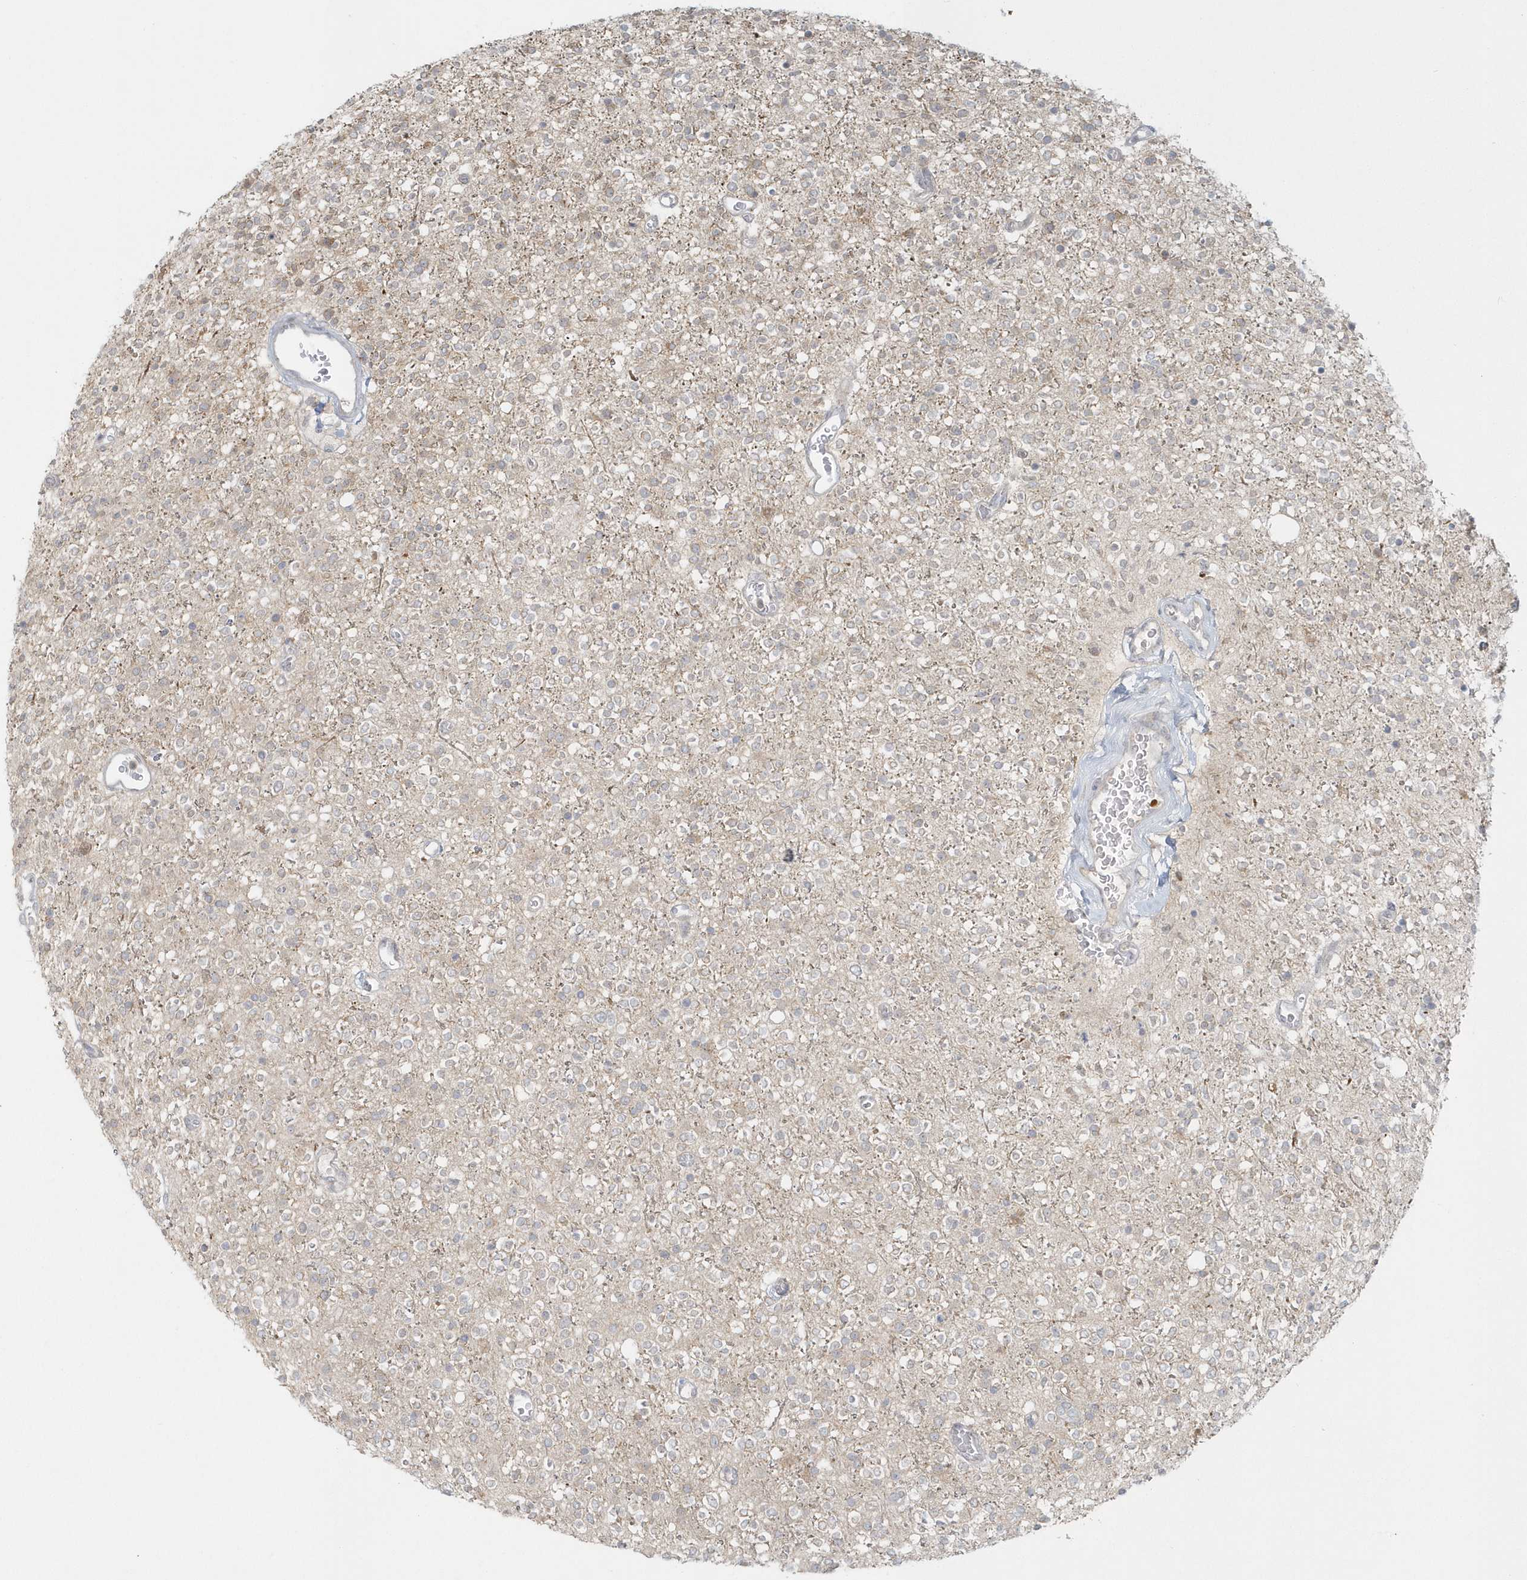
{"staining": {"intensity": "weak", "quantity": "<25%", "location": "cytoplasmic/membranous"}, "tissue": "glioma", "cell_type": "Tumor cells", "image_type": "cancer", "snomed": [{"axis": "morphology", "description": "Glioma, malignant, High grade"}, {"axis": "topography", "description": "Brain"}], "caption": "The image shows no staining of tumor cells in high-grade glioma (malignant).", "gene": "BLTP3A", "patient": {"sex": "male", "age": 34}}